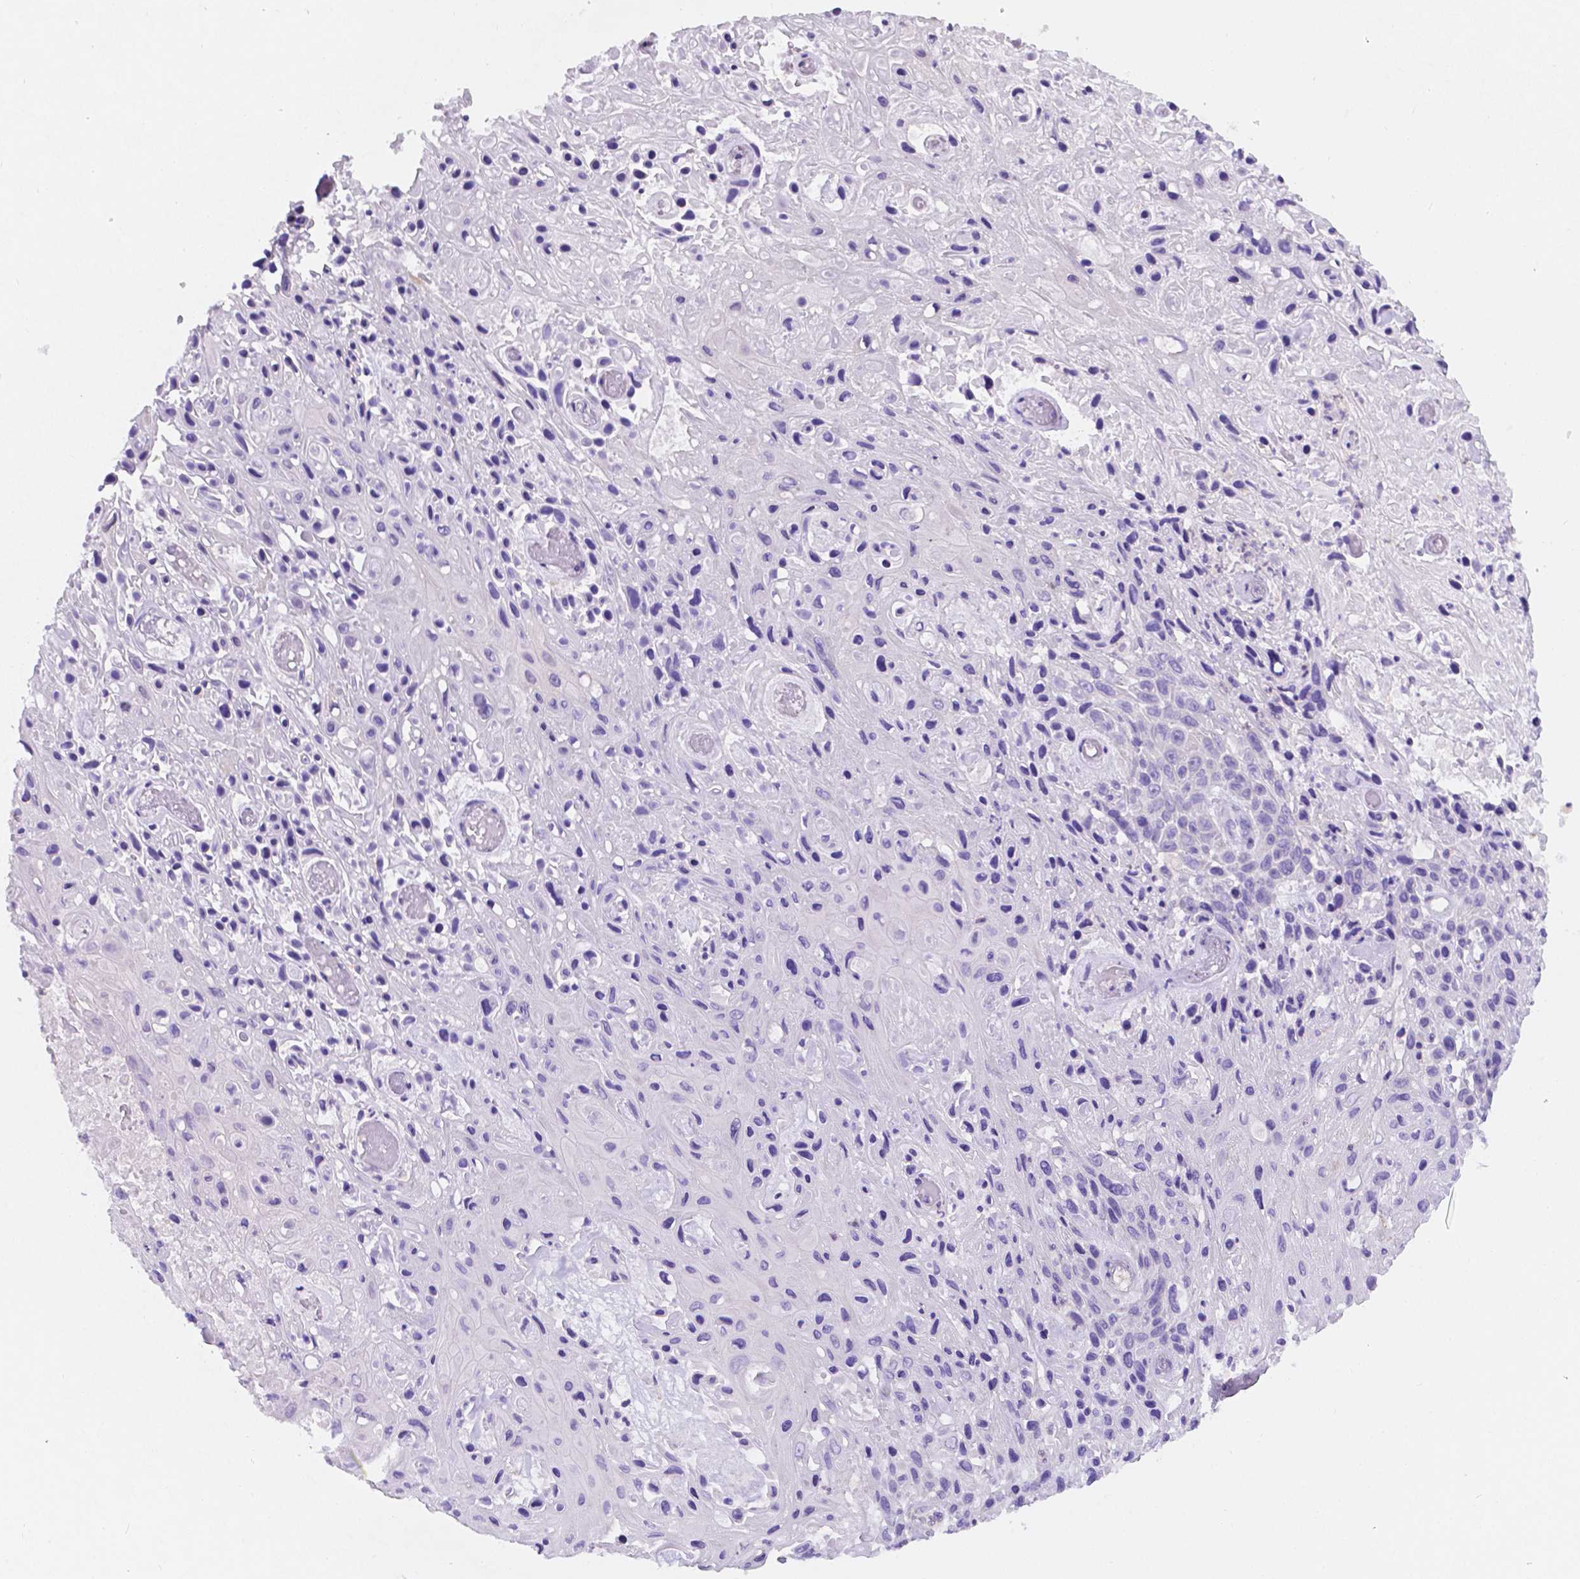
{"staining": {"intensity": "negative", "quantity": "none", "location": "none"}, "tissue": "skin cancer", "cell_type": "Tumor cells", "image_type": "cancer", "snomed": [{"axis": "morphology", "description": "Squamous cell carcinoma, NOS"}, {"axis": "topography", "description": "Skin"}], "caption": "A histopathology image of squamous cell carcinoma (skin) stained for a protein exhibits no brown staining in tumor cells.", "gene": "GNAO1", "patient": {"sex": "male", "age": 82}}